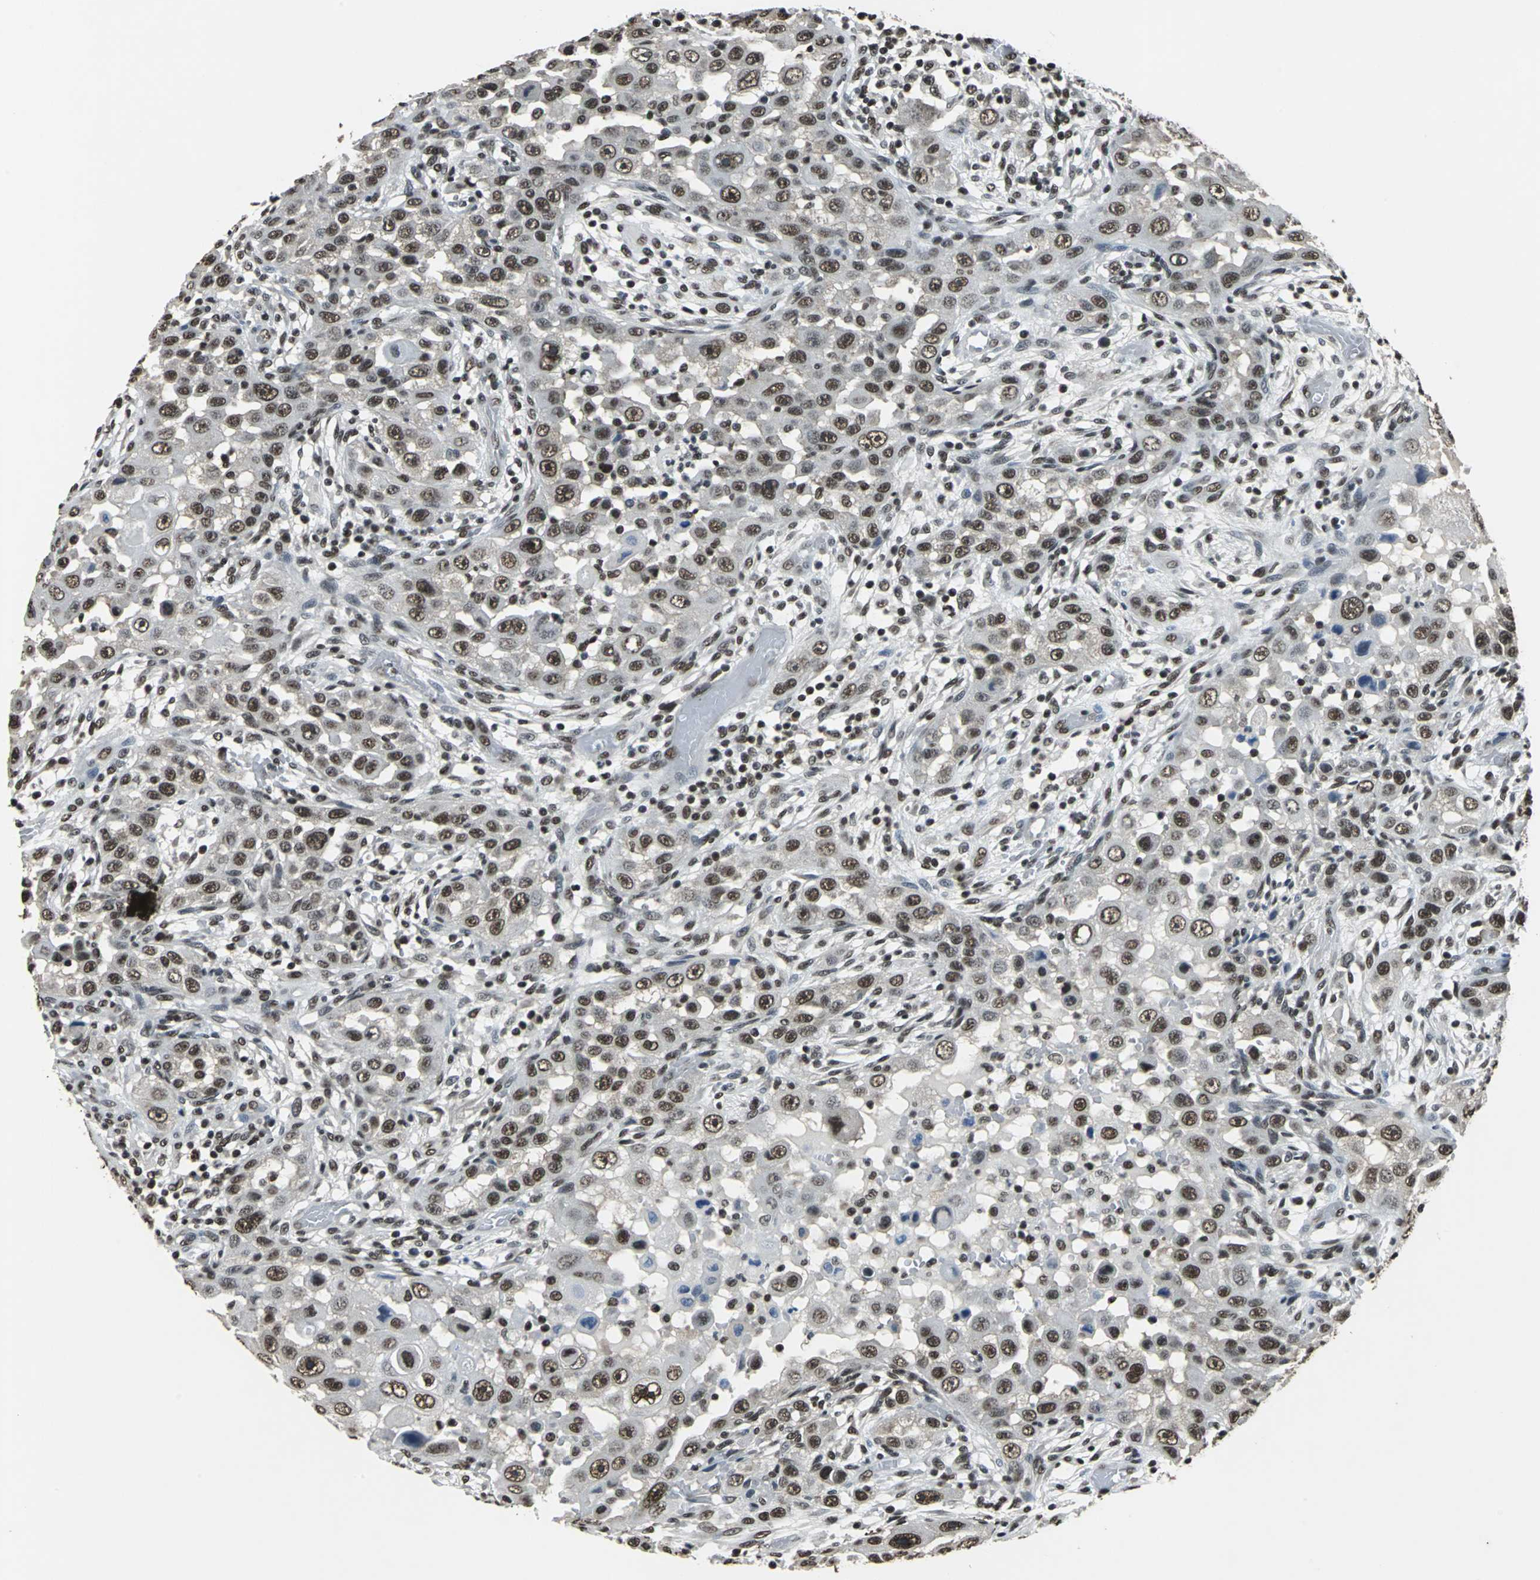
{"staining": {"intensity": "strong", "quantity": ">75%", "location": "nuclear"}, "tissue": "head and neck cancer", "cell_type": "Tumor cells", "image_type": "cancer", "snomed": [{"axis": "morphology", "description": "Carcinoma, NOS"}, {"axis": "topography", "description": "Head-Neck"}], "caption": "Strong nuclear expression for a protein is appreciated in approximately >75% of tumor cells of head and neck carcinoma using immunohistochemistry.", "gene": "RBM14", "patient": {"sex": "male", "age": 87}}